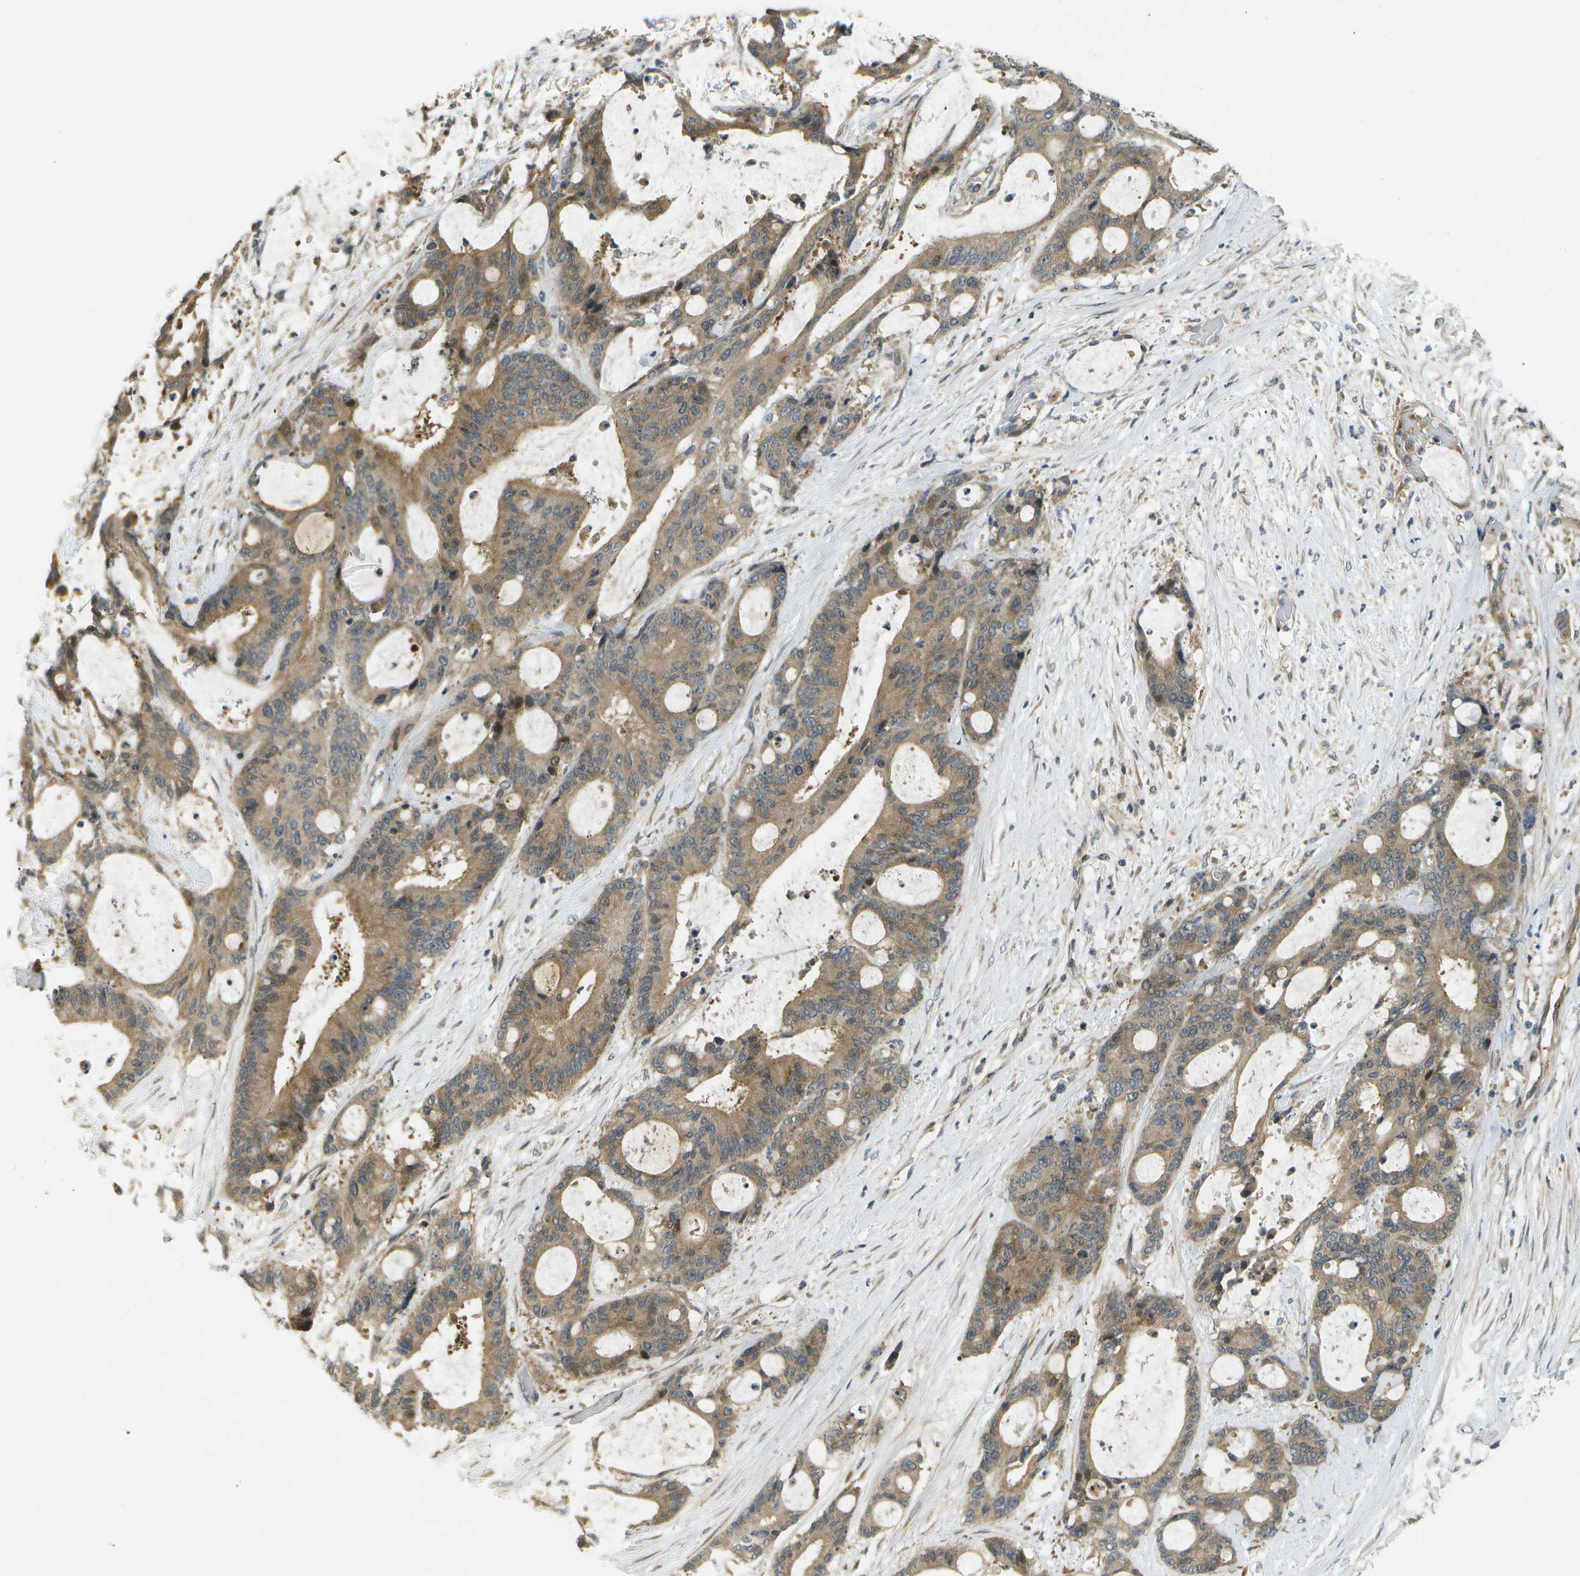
{"staining": {"intensity": "moderate", "quantity": ">75%", "location": "cytoplasmic/membranous"}, "tissue": "liver cancer", "cell_type": "Tumor cells", "image_type": "cancer", "snomed": [{"axis": "morphology", "description": "Cholangiocarcinoma"}, {"axis": "topography", "description": "Liver"}], "caption": "IHC image of neoplastic tissue: liver cancer (cholangiocarcinoma) stained using IHC demonstrates medium levels of moderate protein expression localized specifically in the cytoplasmic/membranous of tumor cells, appearing as a cytoplasmic/membranous brown color.", "gene": "WNK2", "patient": {"sex": "female", "age": 73}}